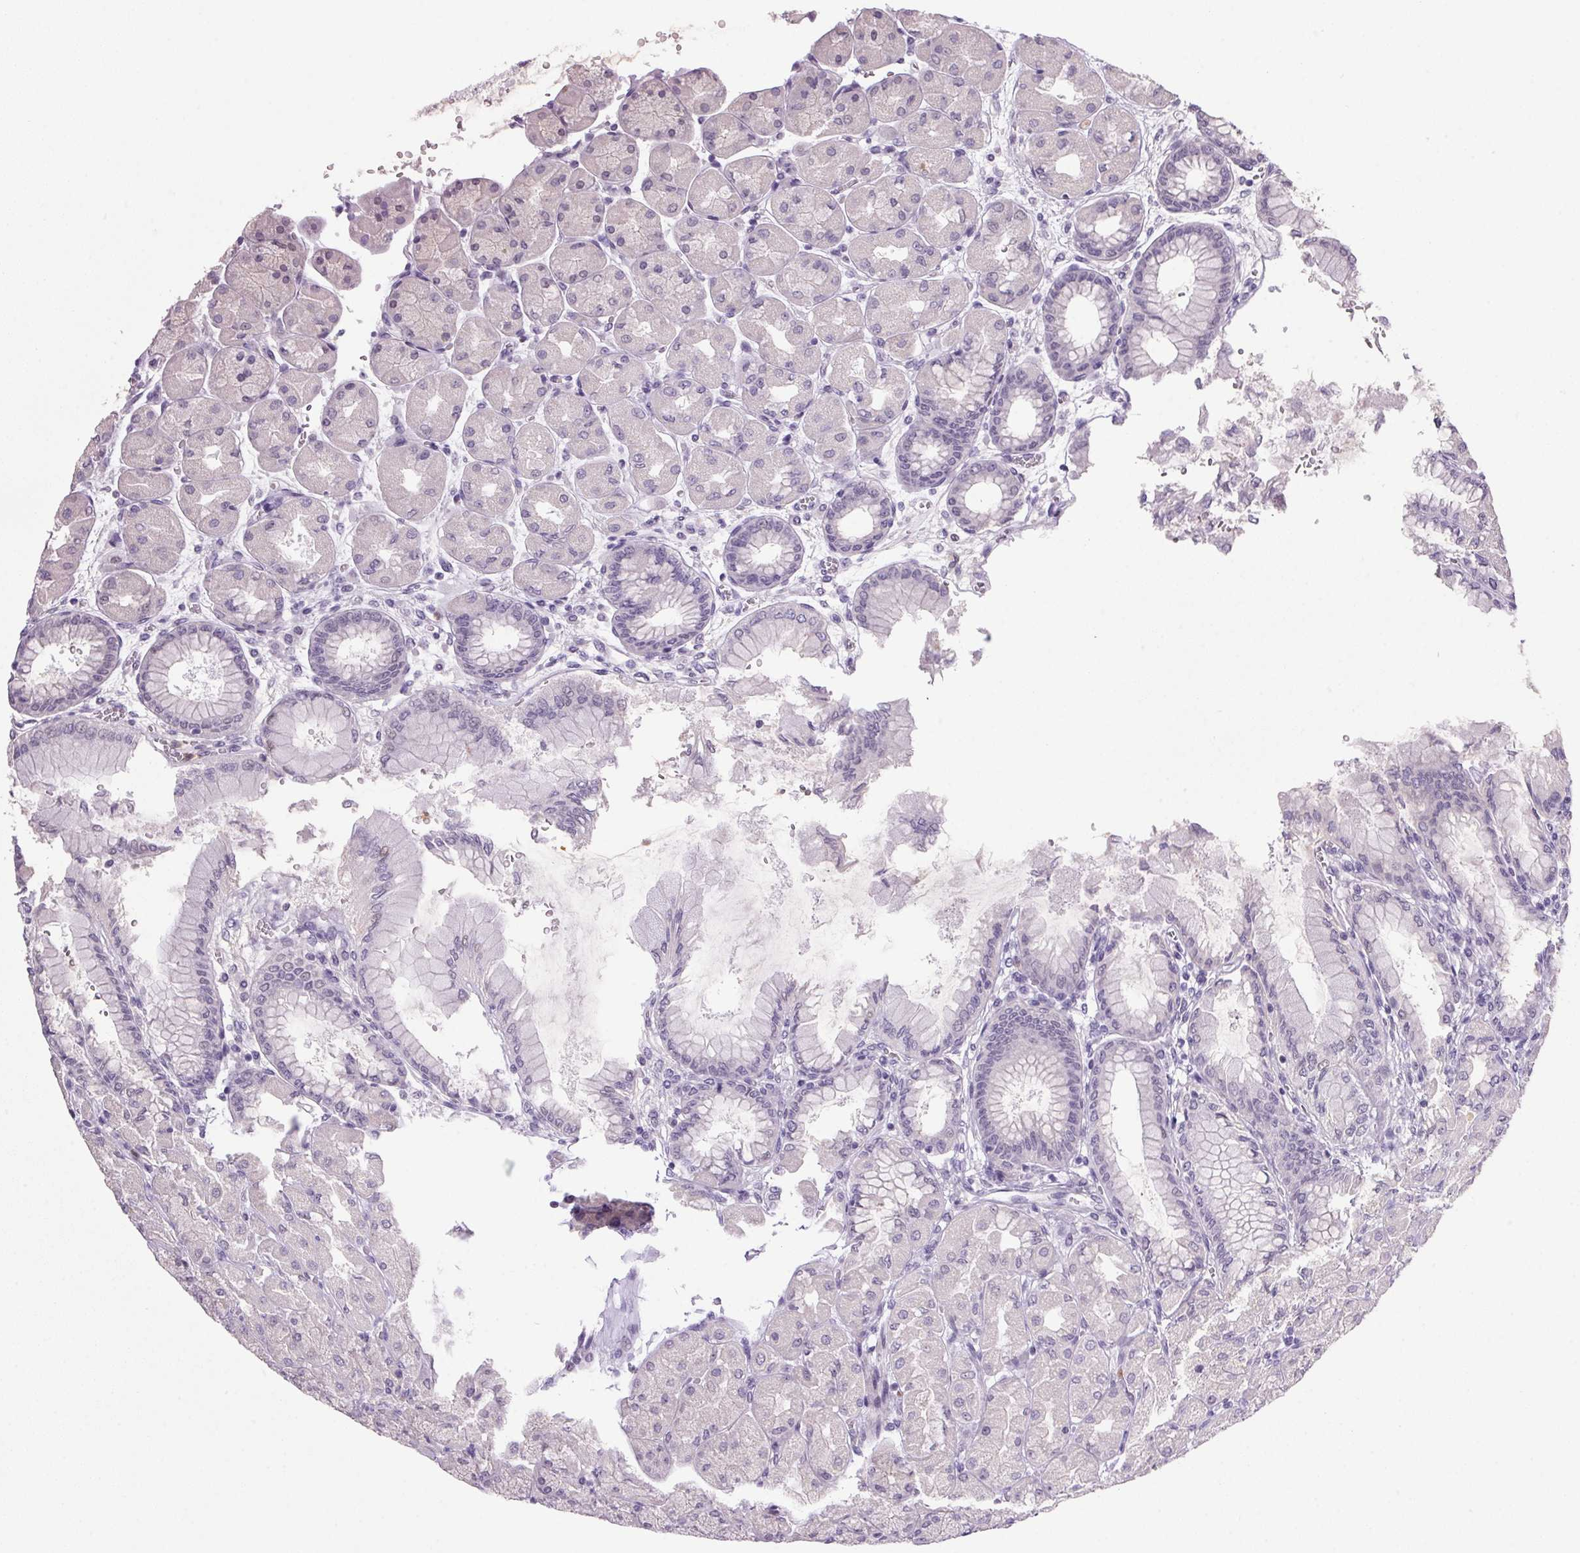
{"staining": {"intensity": "negative", "quantity": "none", "location": "none"}, "tissue": "stomach", "cell_type": "Glandular cells", "image_type": "normal", "snomed": [{"axis": "morphology", "description": "Normal tissue, NOS"}, {"axis": "topography", "description": "Stomach, upper"}], "caption": "A high-resolution histopathology image shows IHC staining of normal stomach, which reveals no significant positivity in glandular cells. Nuclei are stained in blue.", "gene": "TRDN", "patient": {"sex": "female", "age": 56}}